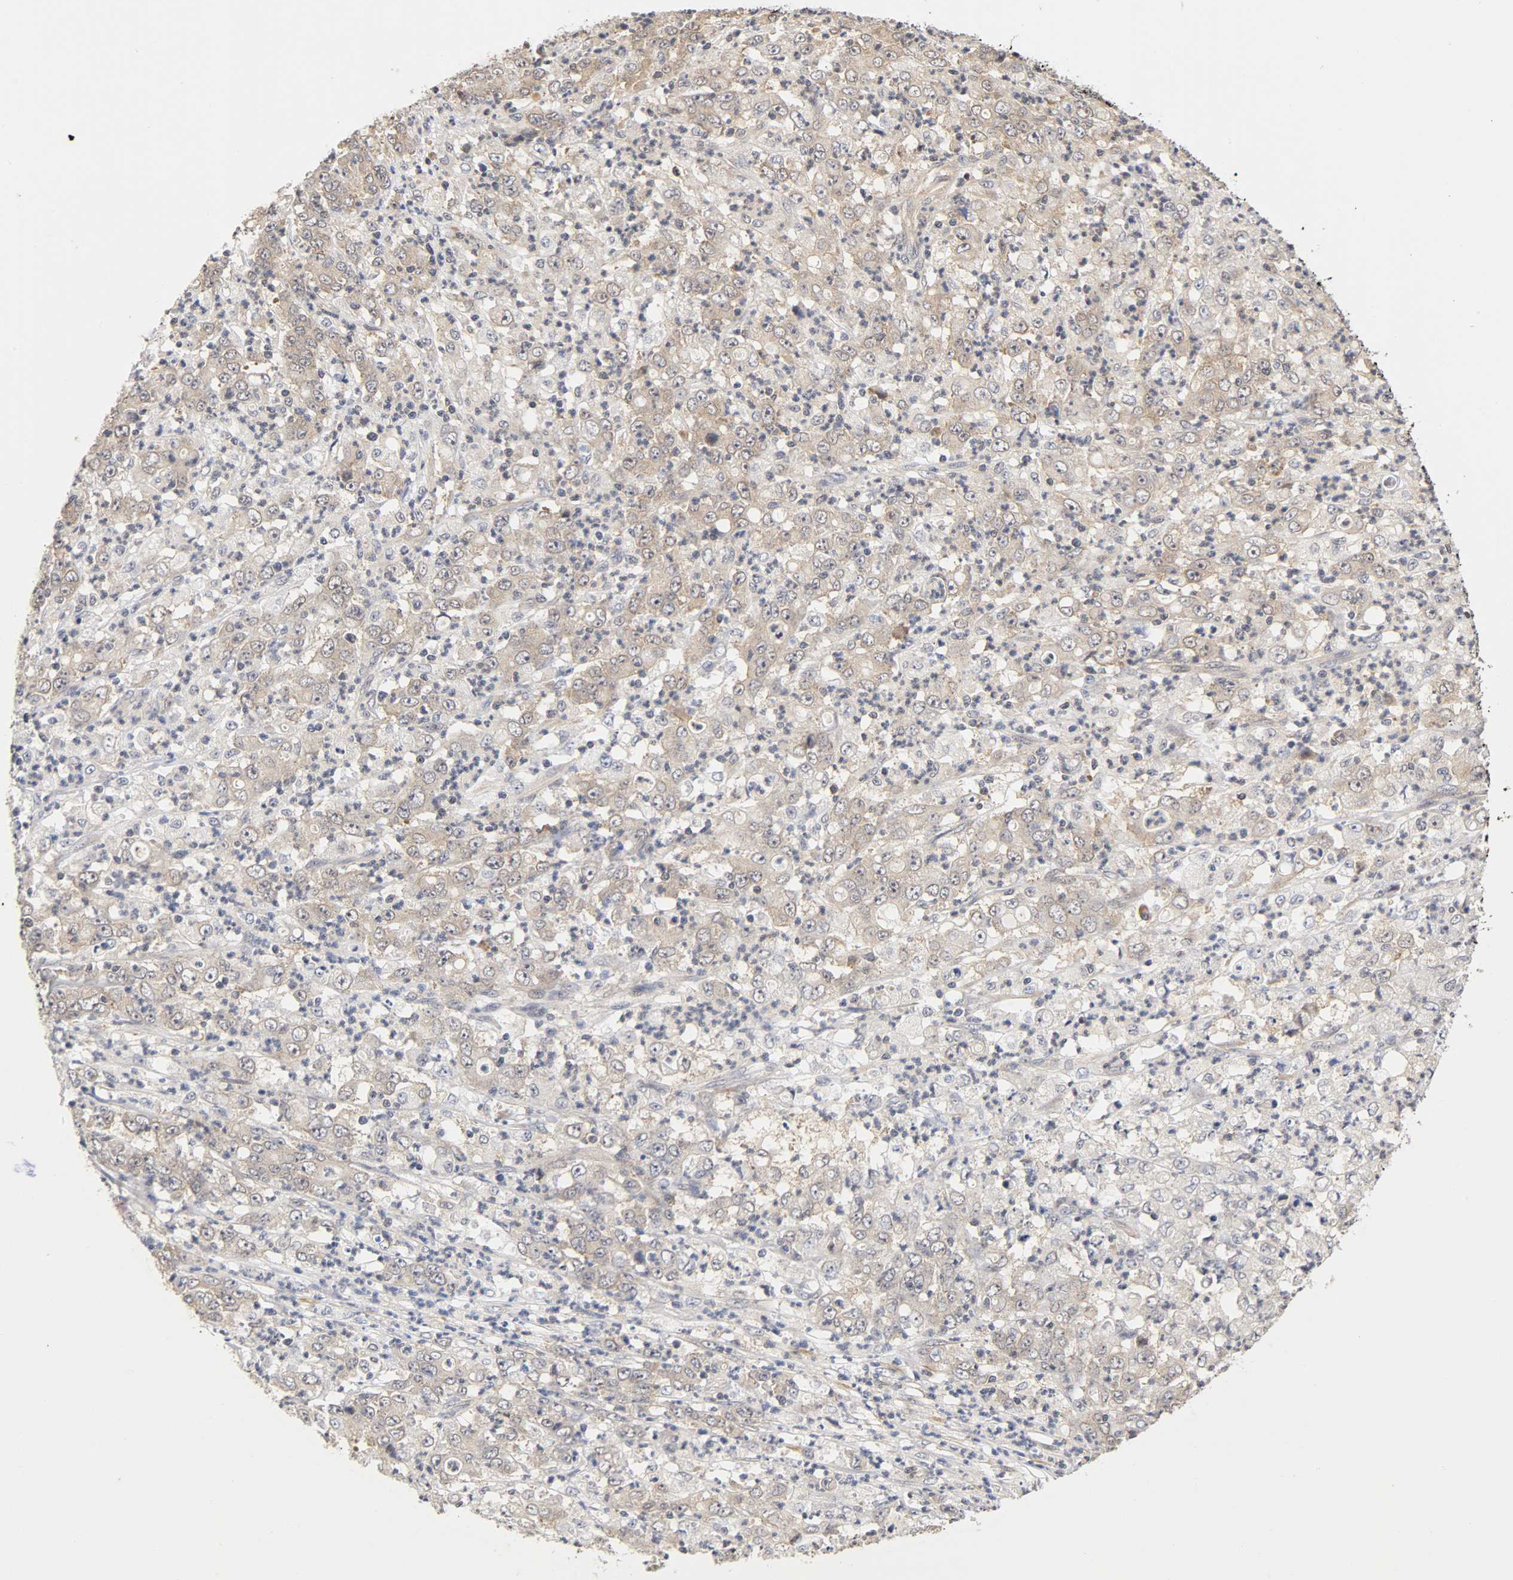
{"staining": {"intensity": "weak", "quantity": "25%-75%", "location": "cytoplasmic/membranous"}, "tissue": "stomach cancer", "cell_type": "Tumor cells", "image_type": "cancer", "snomed": [{"axis": "morphology", "description": "Adenocarcinoma, NOS"}, {"axis": "topography", "description": "Stomach, lower"}], "caption": "Protein expression analysis of stomach cancer shows weak cytoplasmic/membranous positivity in approximately 25%-75% of tumor cells.", "gene": "UBE2M", "patient": {"sex": "female", "age": 71}}